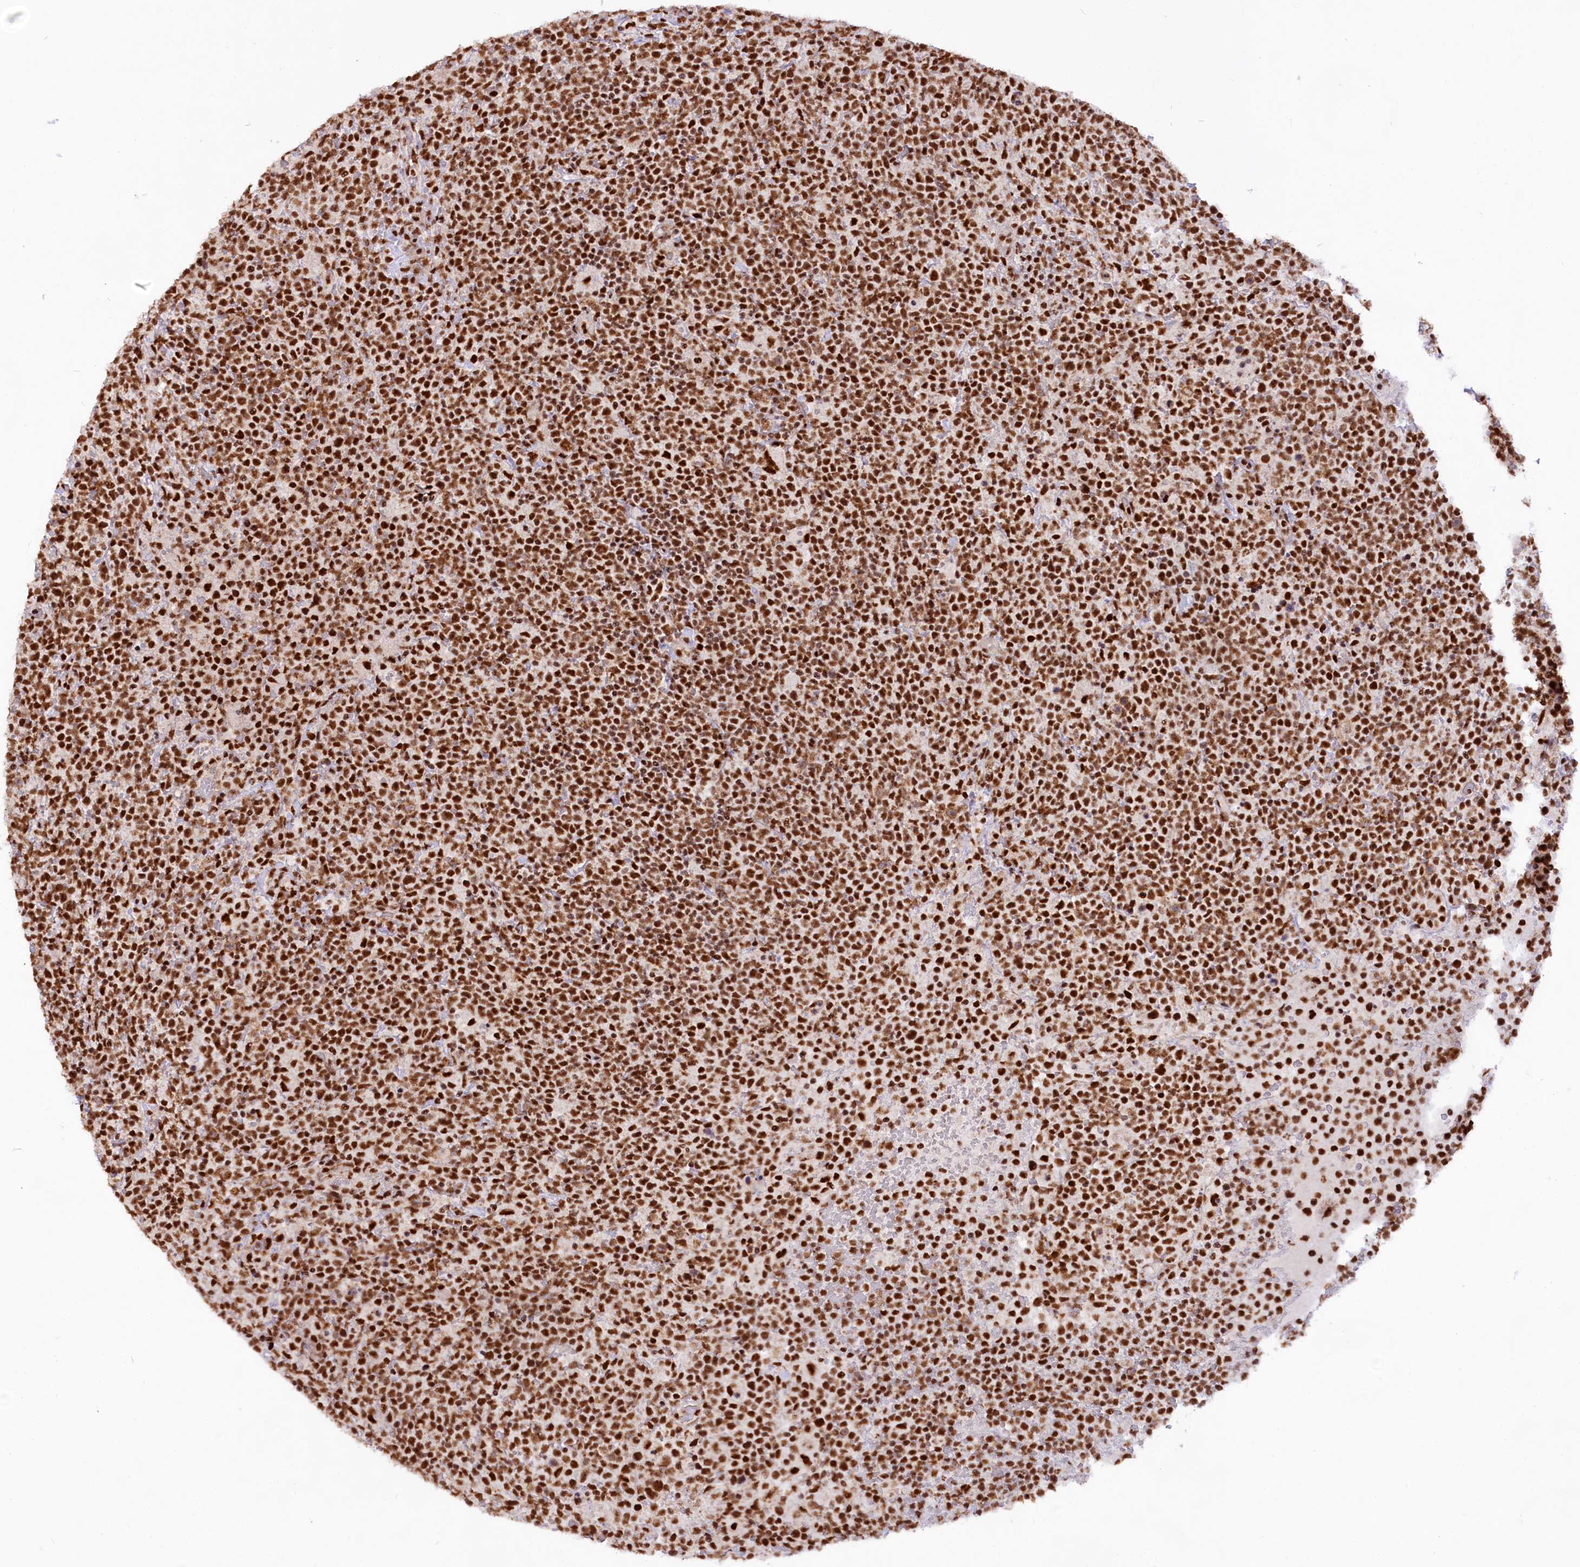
{"staining": {"intensity": "strong", "quantity": ">75%", "location": "nuclear"}, "tissue": "lymphoma", "cell_type": "Tumor cells", "image_type": "cancer", "snomed": [{"axis": "morphology", "description": "Malignant lymphoma, non-Hodgkin's type, High grade"}, {"axis": "topography", "description": "Lymph node"}], "caption": "High-magnification brightfield microscopy of lymphoma stained with DAB (brown) and counterstained with hematoxylin (blue). tumor cells exhibit strong nuclear staining is present in about>75% of cells.", "gene": "HIRA", "patient": {"sex": "male", "age": 61}}